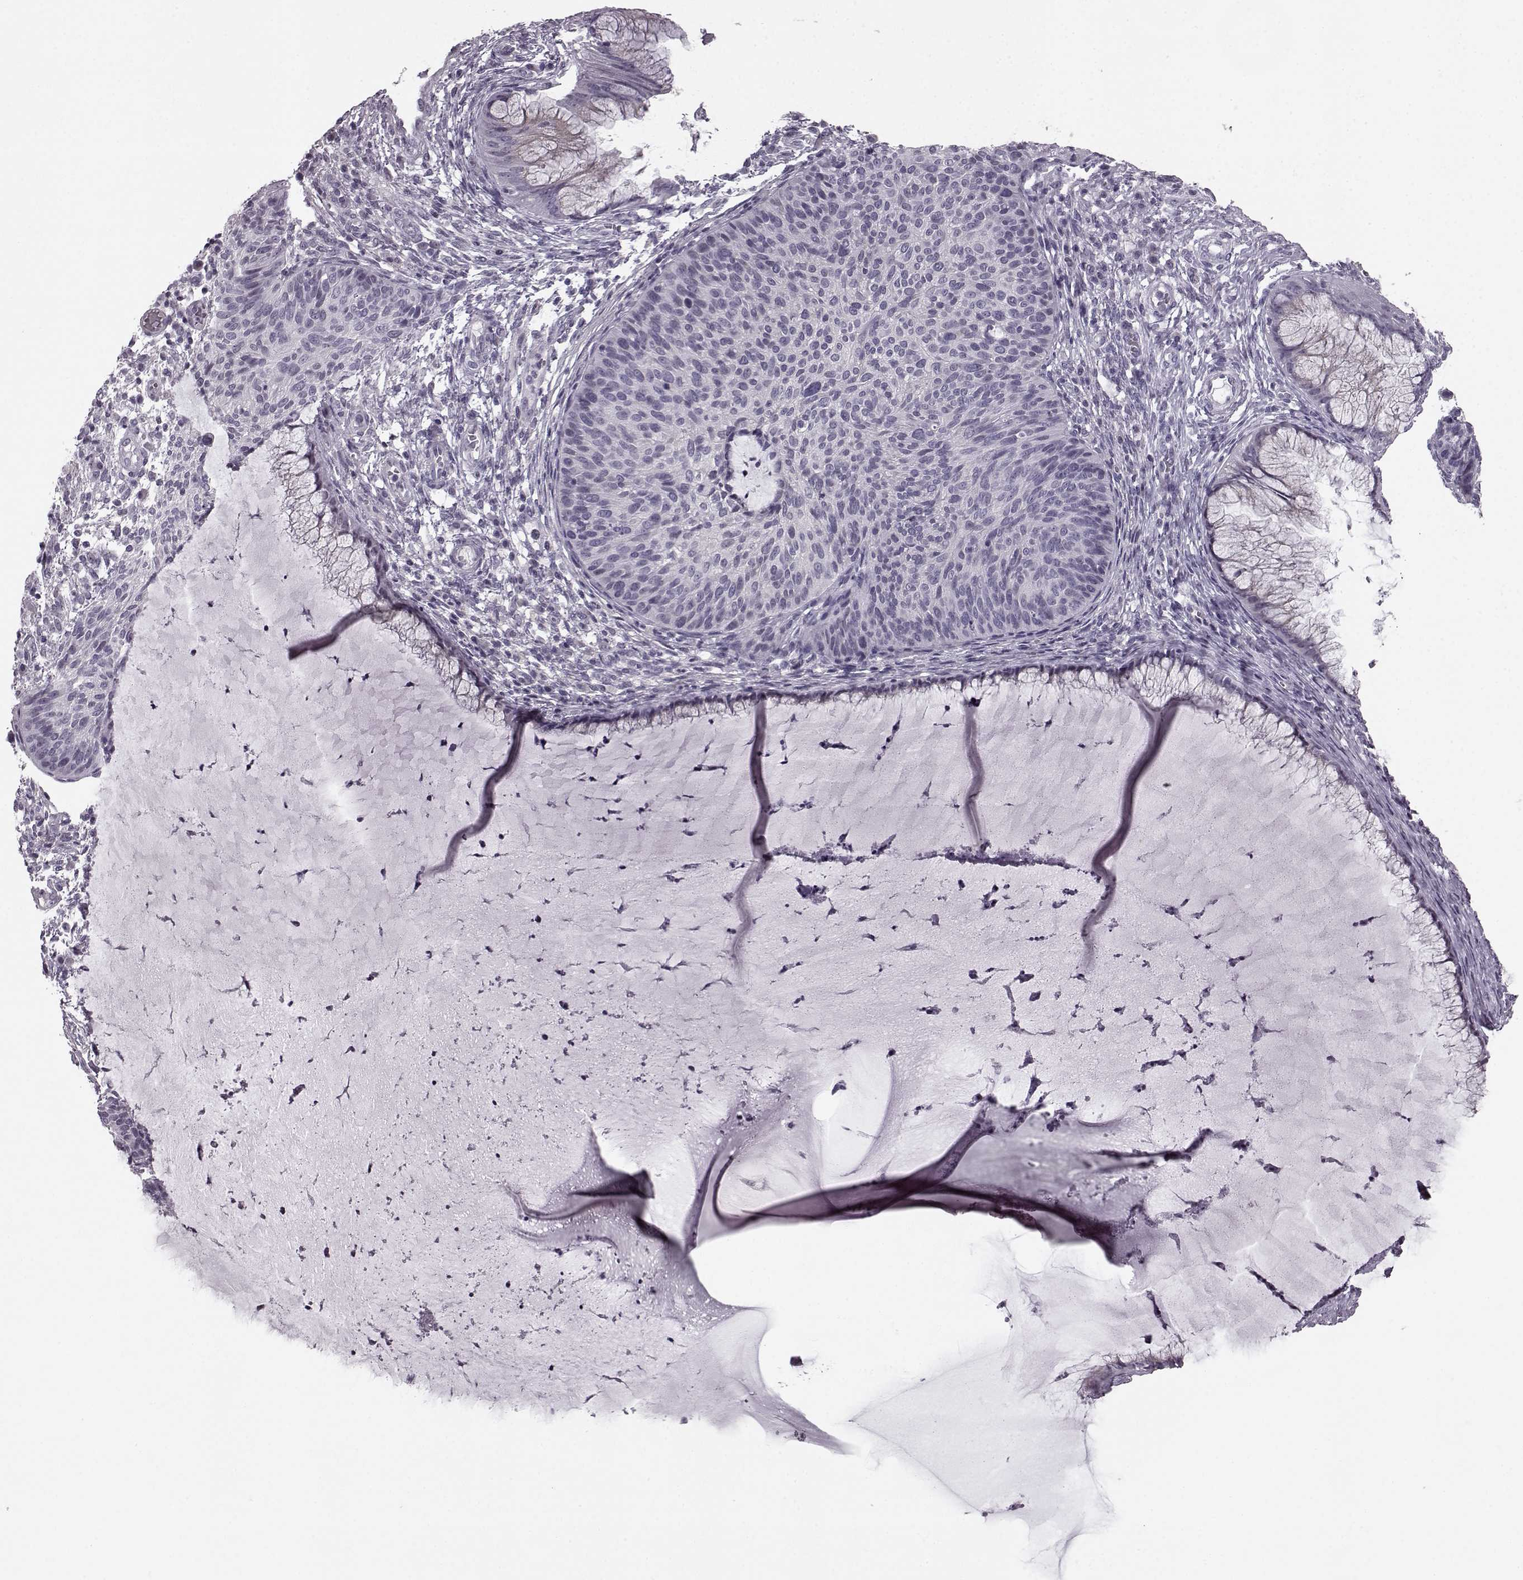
{"staining": {"intensity": "negative", "quantity": "none", "location": "none"}, "tissue": "cervical cancer", "cell_type": "Tumor cells", "image_type": "cancer", "snomed": [{"axis": "morphology", "description": "Squamous cell carcinoma, NOS"}, {"axis": "topography", "description": "Cervix"}], "caption": "Immunohistochemical staining of cervical cancer demonstrates no significant staining in tumor cells.", "gene": "SEMG2", "patient": {"sex": "female", "age": 36}}